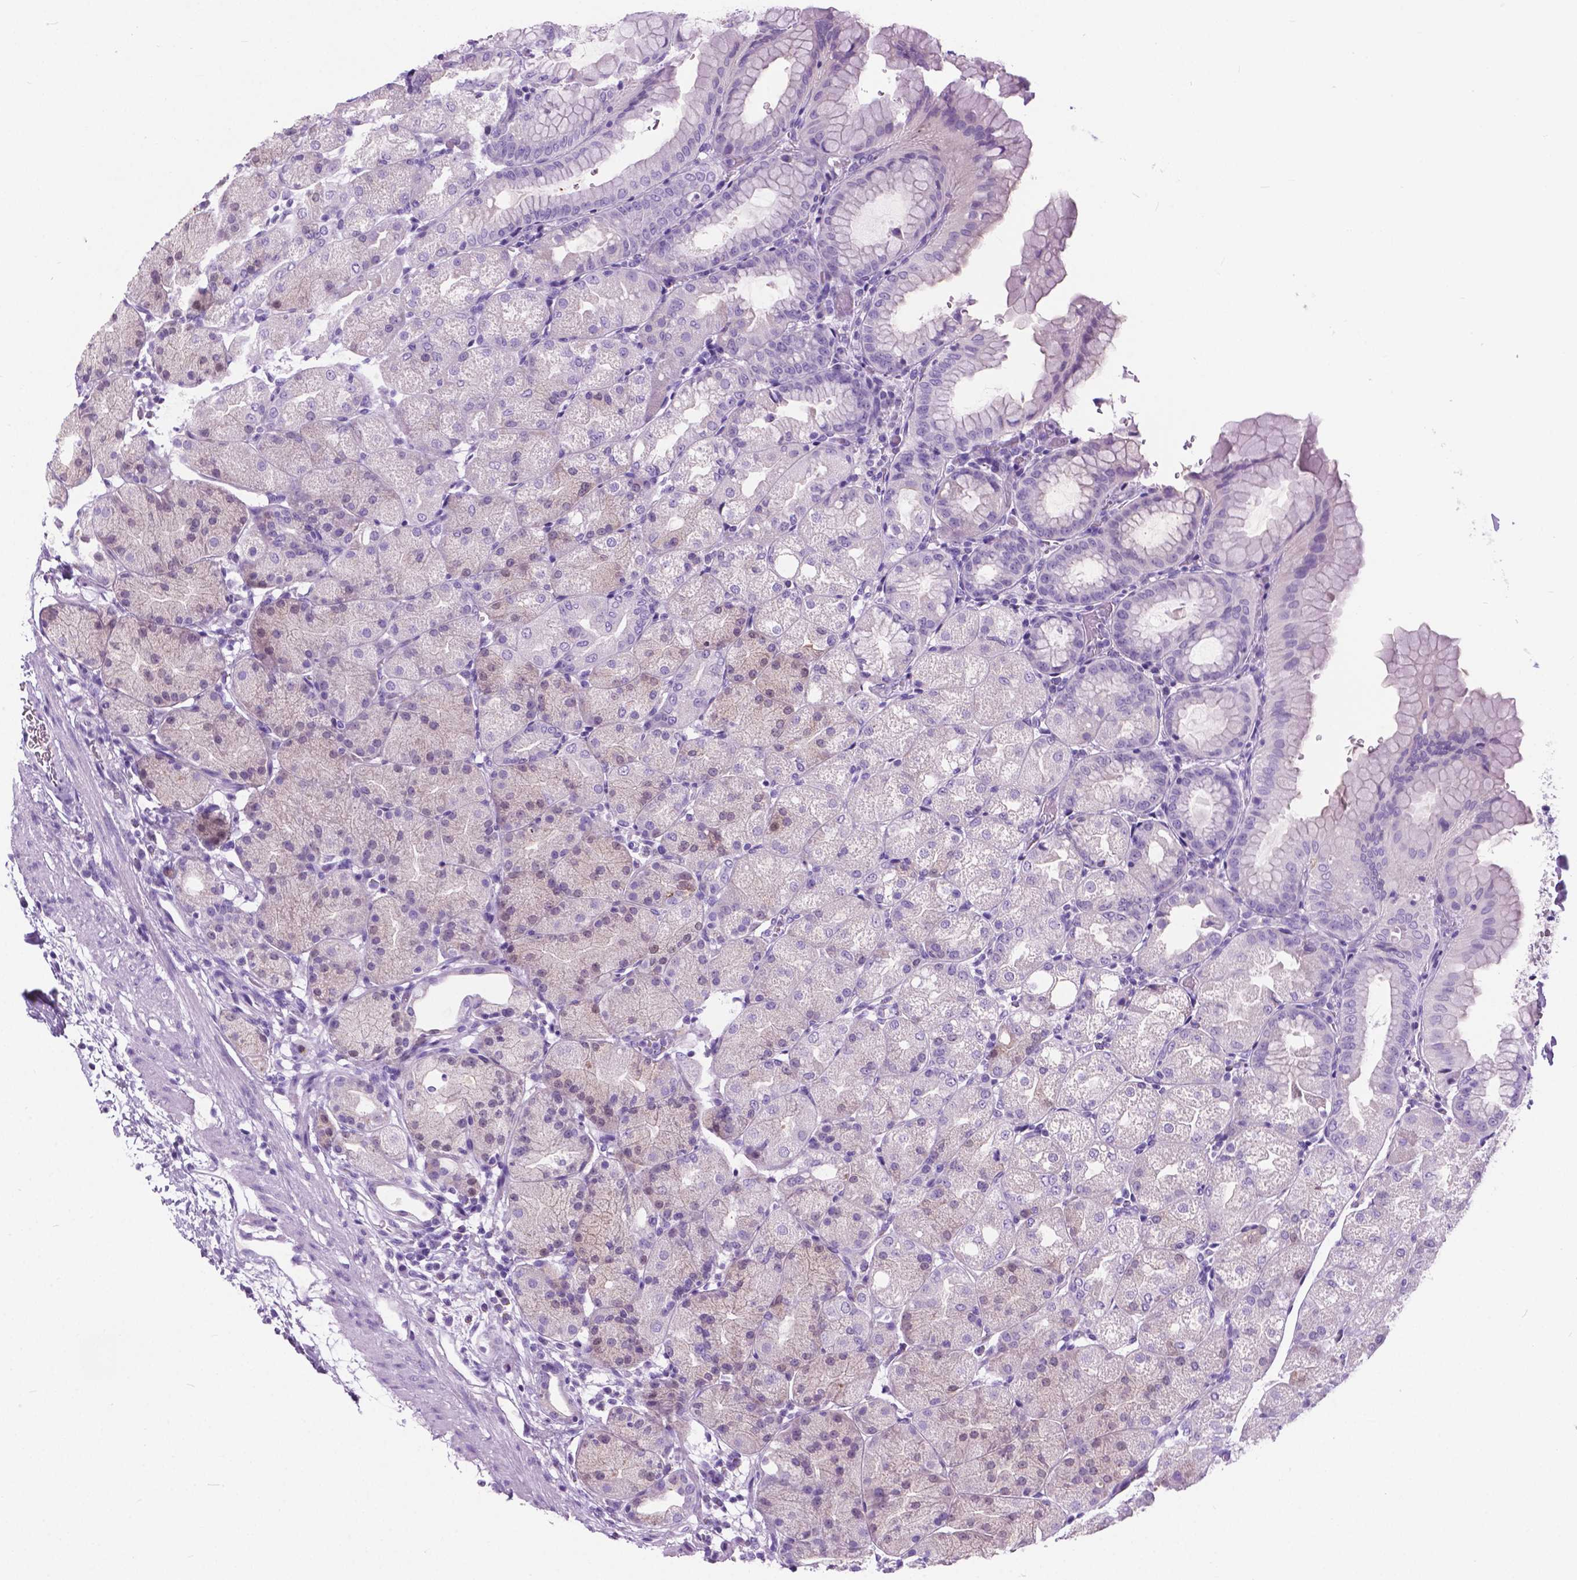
{"staining": {"intensity": "weak", "quantity": "<25%", "location": "nuclear"}, "tissue": "stomach", "cell_type": "Glandular cells", "image_type": "normal", "snomed": [{"axis": "morphology", "description": "Normal tissue, NOS"}, {"axis": "topography", "description": "Stomach, upper"}, {"axis": "topography", "description": "Stomach"}, {"axis": "topography", "description": "Stomach, lower"}], "caption": "An immunohistochemistry image of unremarkable stomach is shown. There is no staining in glandular cells of stomach. (Stains: DAB immunohistochemistry with hematoxylin counter stain, Microscopy: brightfield microscopy at high magnification).", "gene": "ARMS2", "patient": {"sex": "male", "age": 62}}